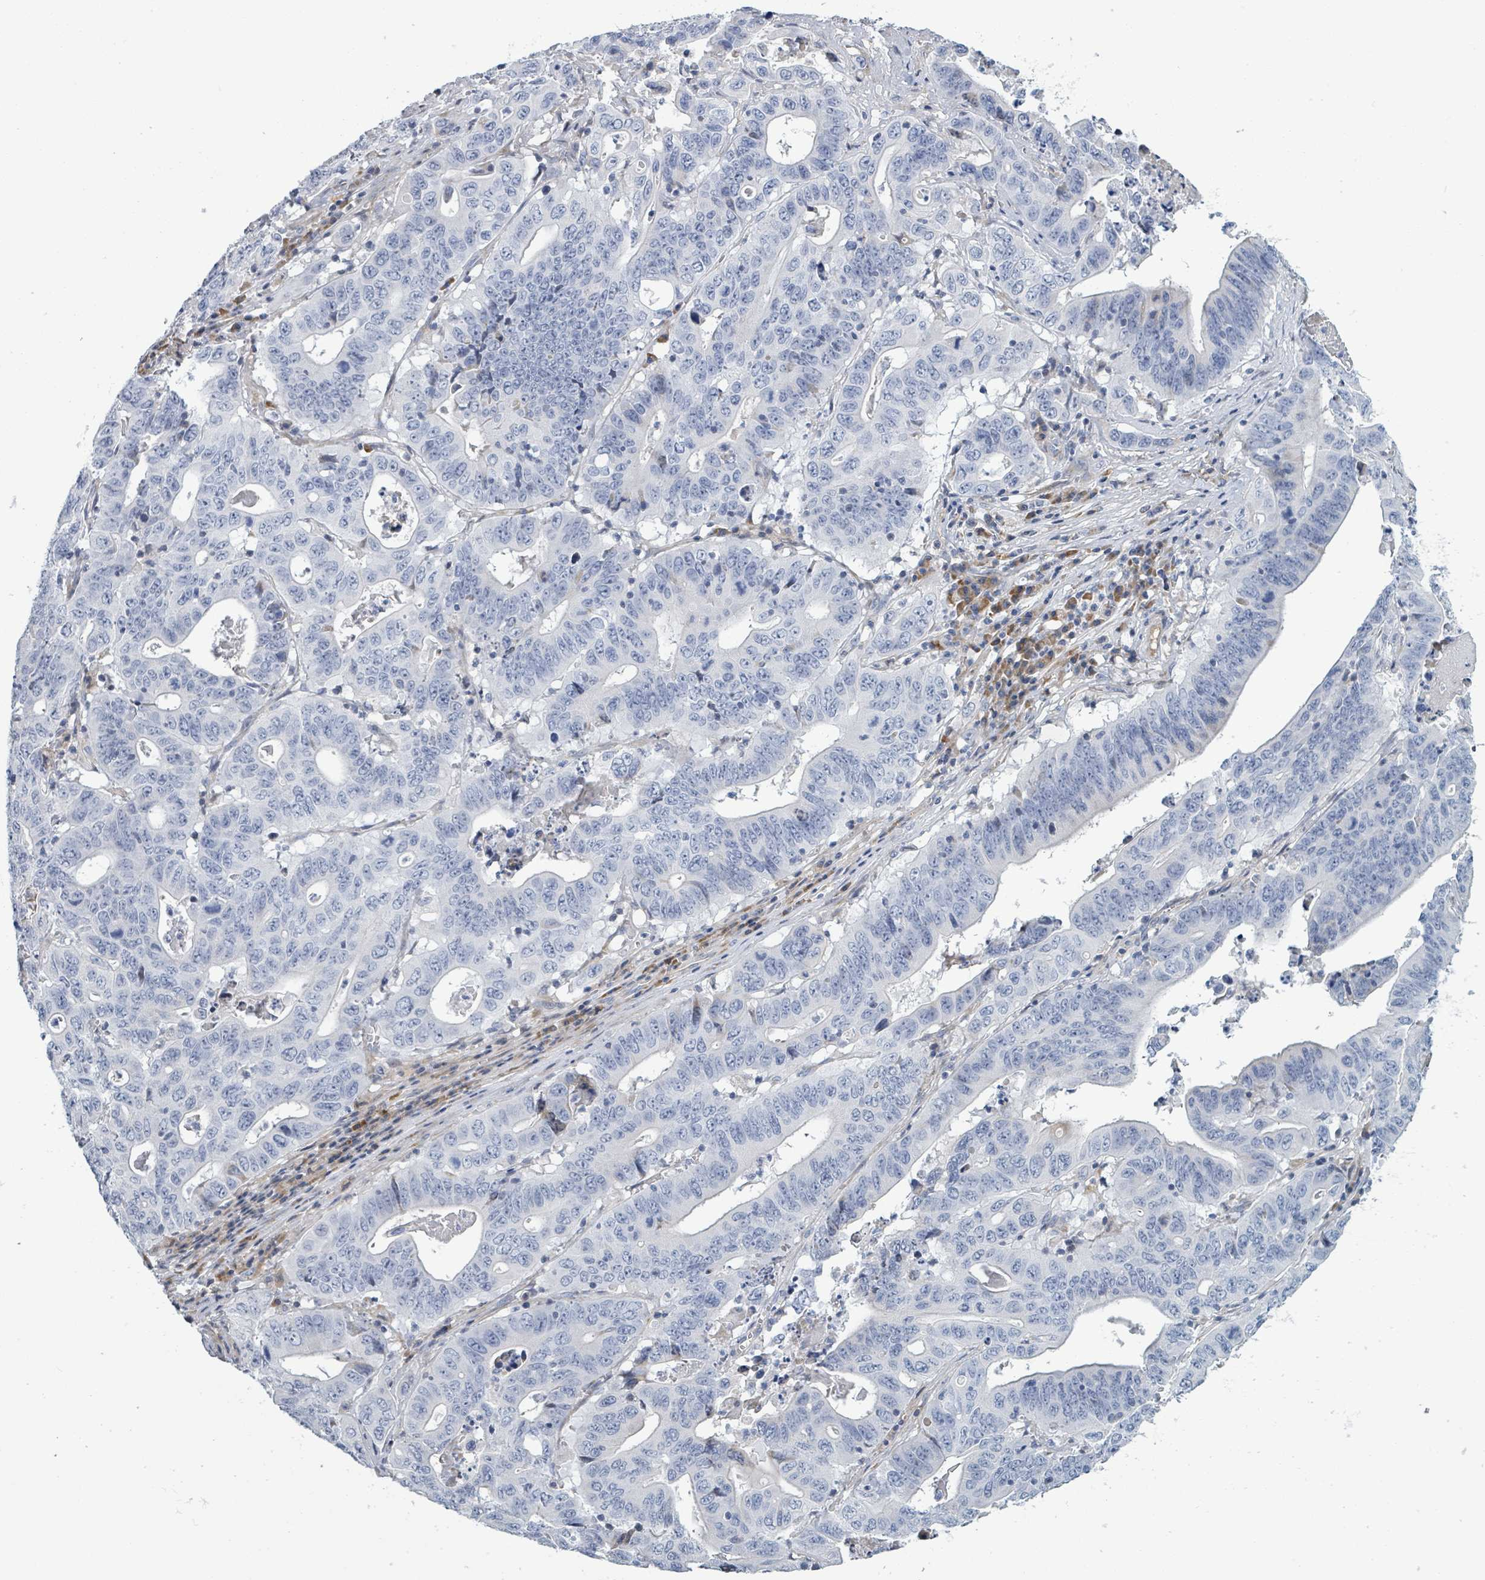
{"staining": {"intensity": "negative", "quantity": "none", "location": "none"}, "tissue": "lung cancer", "cell_type": "Tumor cells", "image_type": "cancer", "snomed": [{"axis": "morphology", "description": "Adenocarcinoma, NOS"}, {"axis": "topography", "description": "Lung"}], "caption": "DAB (3,3'-diaminobenzidine) immunohistochemical staining of adenocarcinoma (lung) shows no significant expression in tumor cells.", "gene": "RAB33B", "patient": {"sex": "female", "age": 60}}